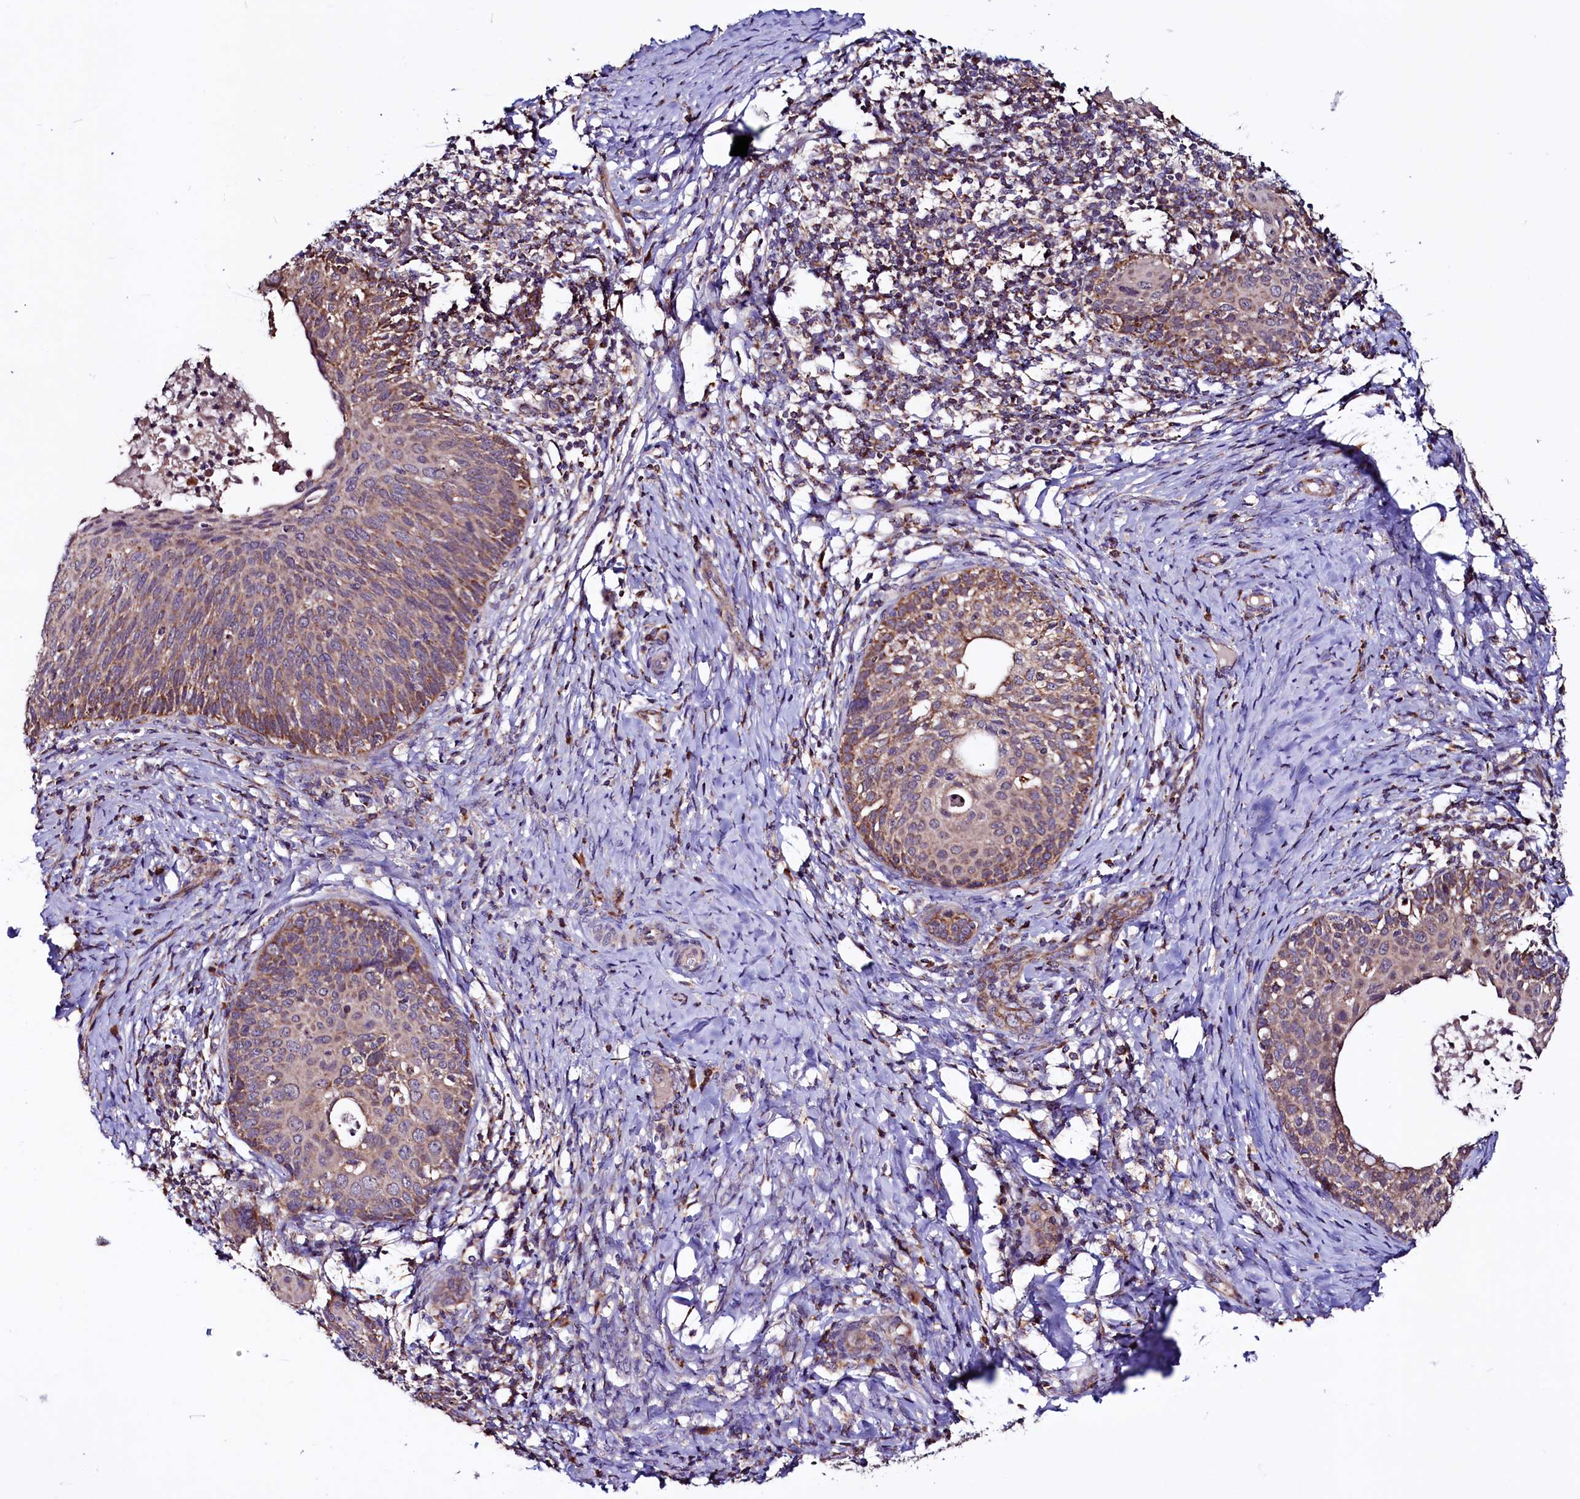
{"staining": {"intensity": "moderate", "quantity": ">75%", "location": "cytoplasmic/membranous"}, "tissue": "cervical cancer", "cell_type": "Tumor cells", "image_type": "cancer", "snomed": [{"axis": "morphology", "description": "Squamous cell carcinoma, NOS"}, {"axis": "topography", "description": "Cervix"}], "caption": "Tumor cells exhibit medium levels of moderate cytoplasmic/membranous staining in about >75% of cells in human cervical squamous cell carcinoma. Nuclei are stained in blue.", "gene": "STARD5", "patient": {"sex": "female", "age": 52}}